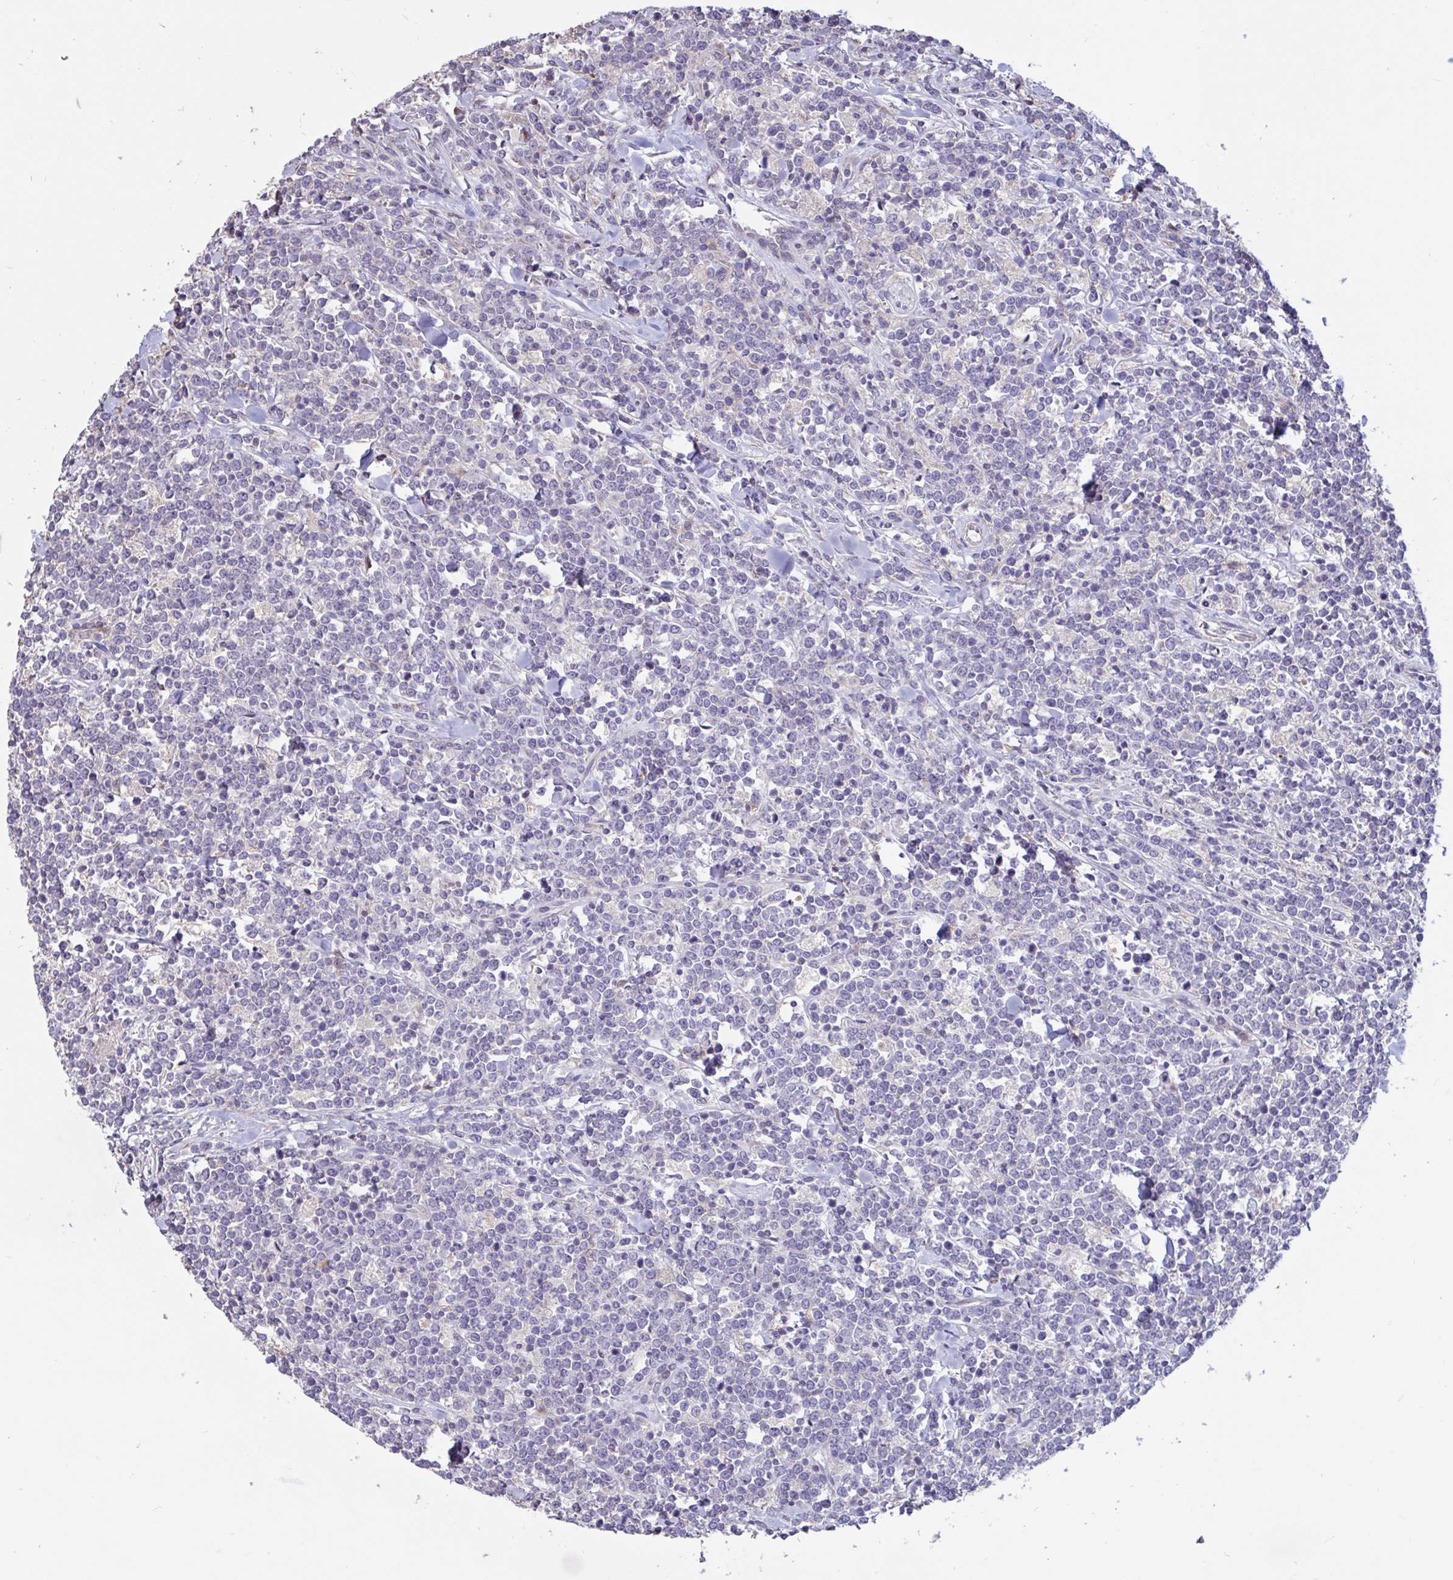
{"staining": {"intensity": "negative", "quantity": "none", "location": "none"}, "tissue": "lymphoma", "cell_type": "Tumor cells", "image_type": "cancer", "snomed": [{"axis": "morphology", "description": "Malignant lymphoma, non-Hodgkin's type, High grade"}, {"axis": "topography", "description": "Small intestine"}, {"axis": "topography", "description": "Colon"}], "caption": "DAB (3,3'-diaminobenzidine) immunohistochemical staining of lymphoma exhibits no significant positivity in tumor cells.", "gene": "DDX39A", "patient": {"sex": "male", "age": 8}}